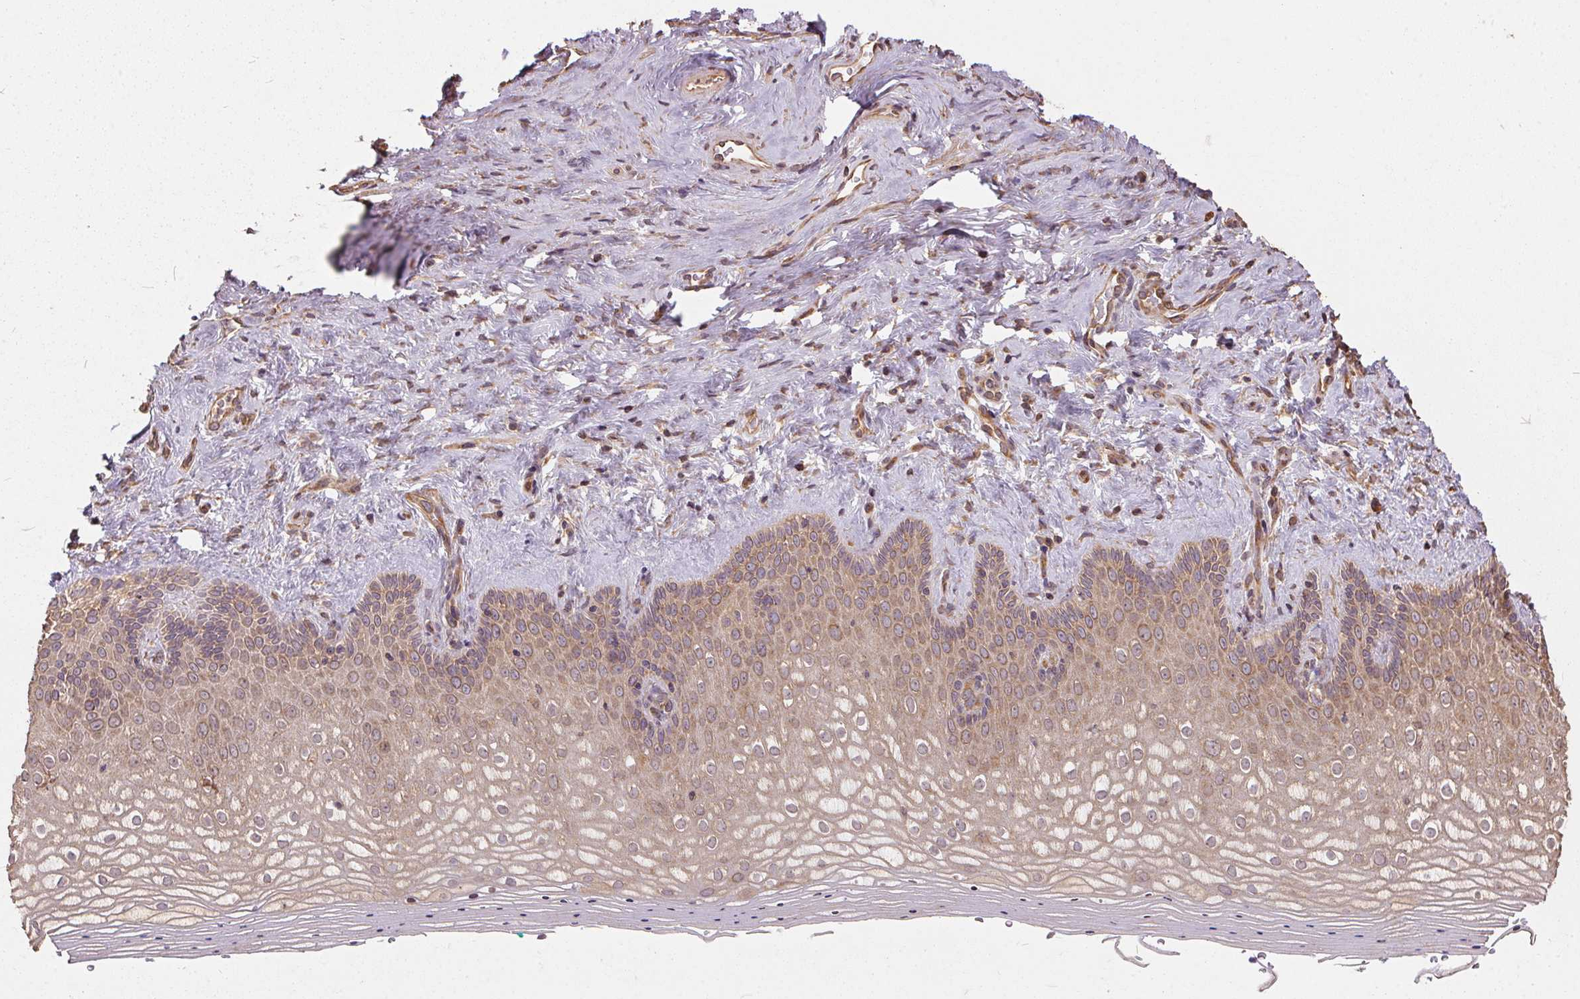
{"staining": {"intensity": "moderate", "quantity": "25%-75%", "location": "cytoplasmic/membranous"}, "tissue": "vagina", "cell_type": "Squamous epithelial cells", "image_type": "normal", "snomed": [{"axis": "morphology", "description": "Normal tissue, NOS"}, {"axis": "topography", "description": "Vagina"}], "caption": "Protein analysis of unremarkable vagina demonstrates moderate cytoplasmic/membranous positivity in about 25%-75% of squamous epithelial cells. Using DAB (3,3'-diaminobenzidine) (brown) and hematoxylin (blue) stains, captured at high magnification using brightfield microscopy.", "gene": "EIF2S1", "patient": {"sex": "female", "age": 42}}